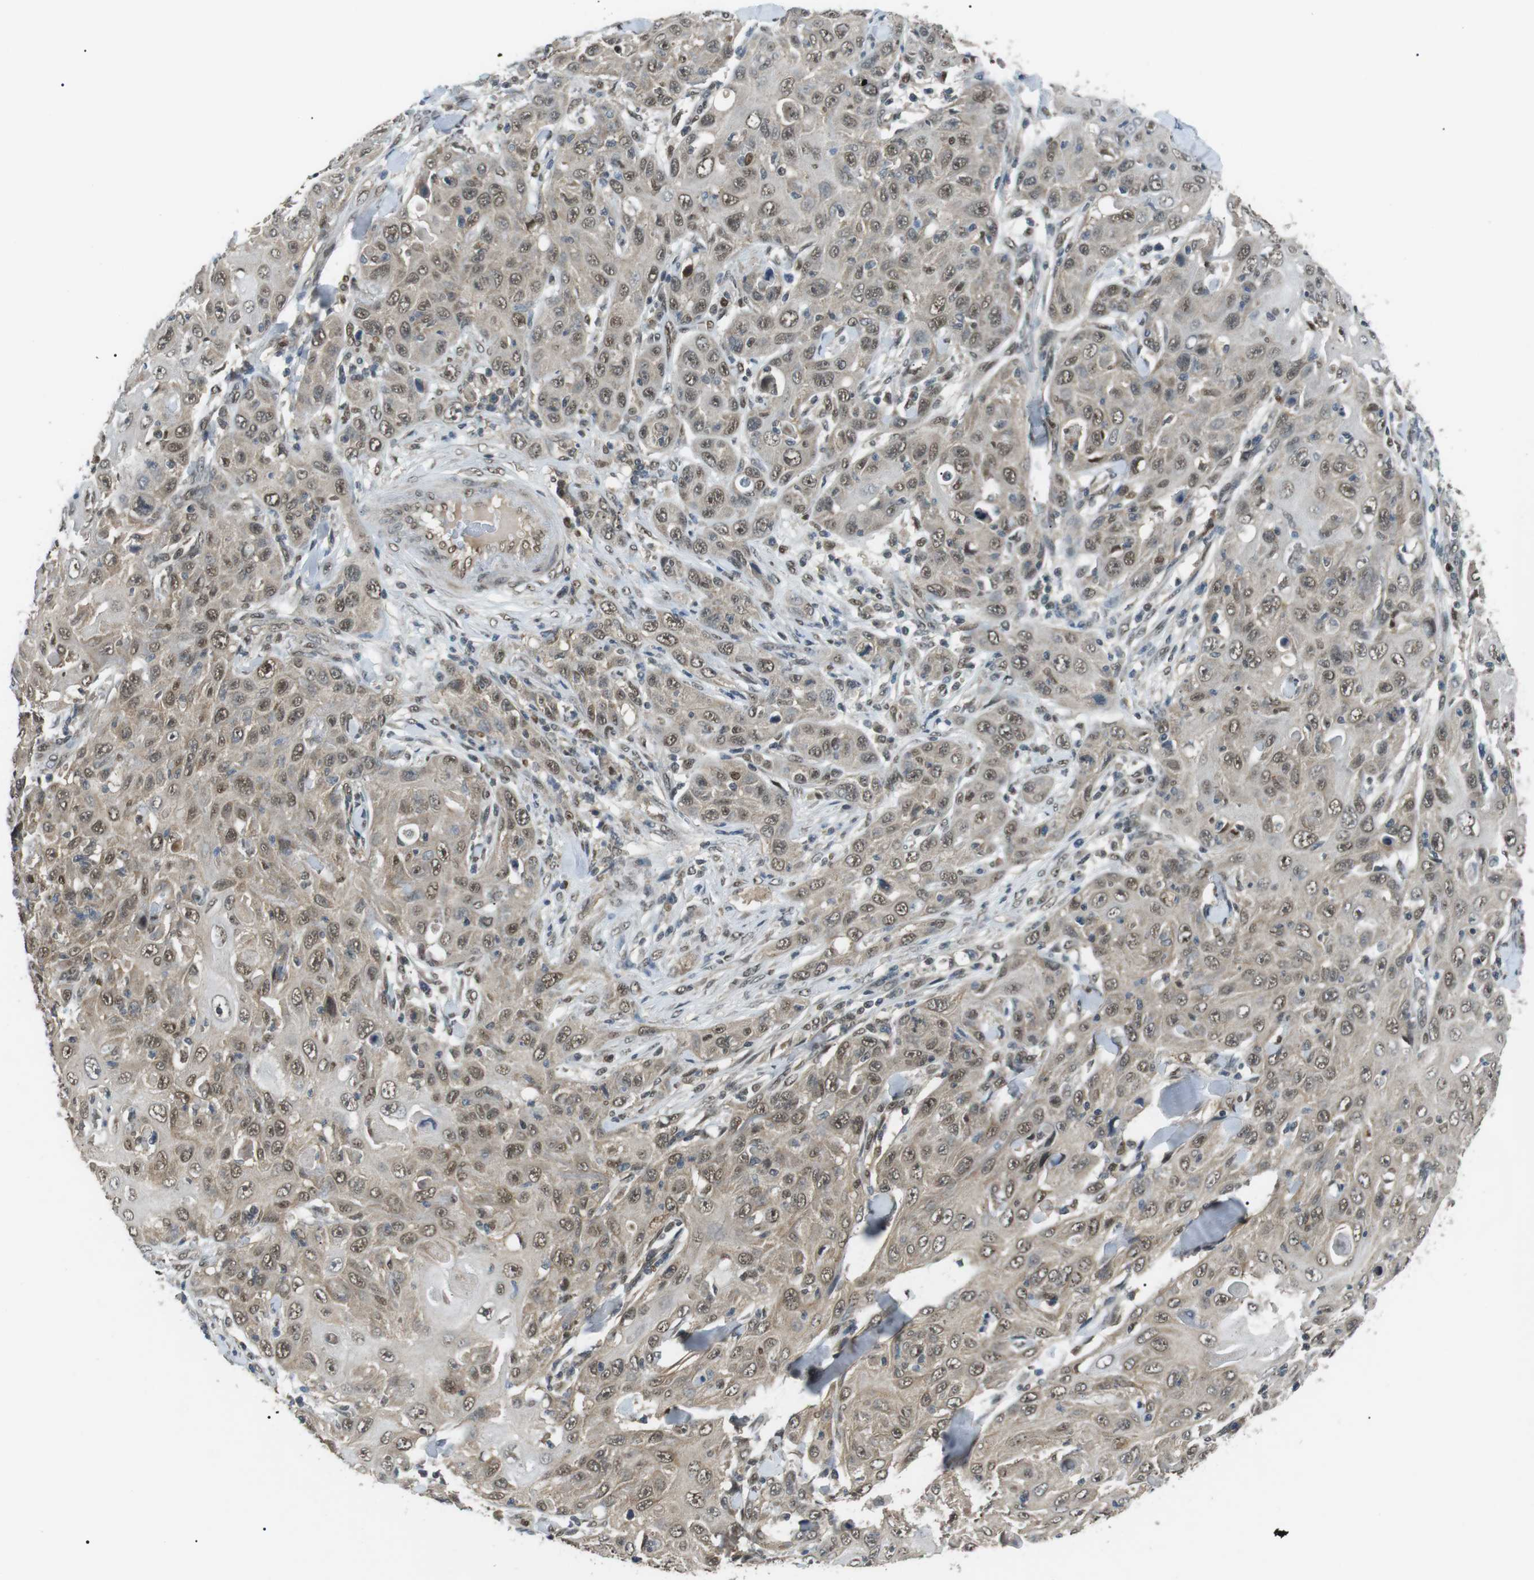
{"staining": {"intensity": "weak", "quantity": ">75%", "location": "cytoplasmic/membranous,nuclear"}, "tissue": "skin cancer", "cell_type": "Tumor cells", "image_type": "cancer", "snomed": [{"axis": "morphology", "description": "Squamous cell carcinoma, NOS"}, {"axis": "topography", "description": "Skin"}], "caption": "Immunohistochemical staining of human skin cancer (squamous cell carcinoma) reveals low levels of weak cytoplasmic/membranous and nuclear protein expression in approximately >75% of tumor cells.", "gene": "ORAI3", "patient": {"sex": "female", "age": 88}}